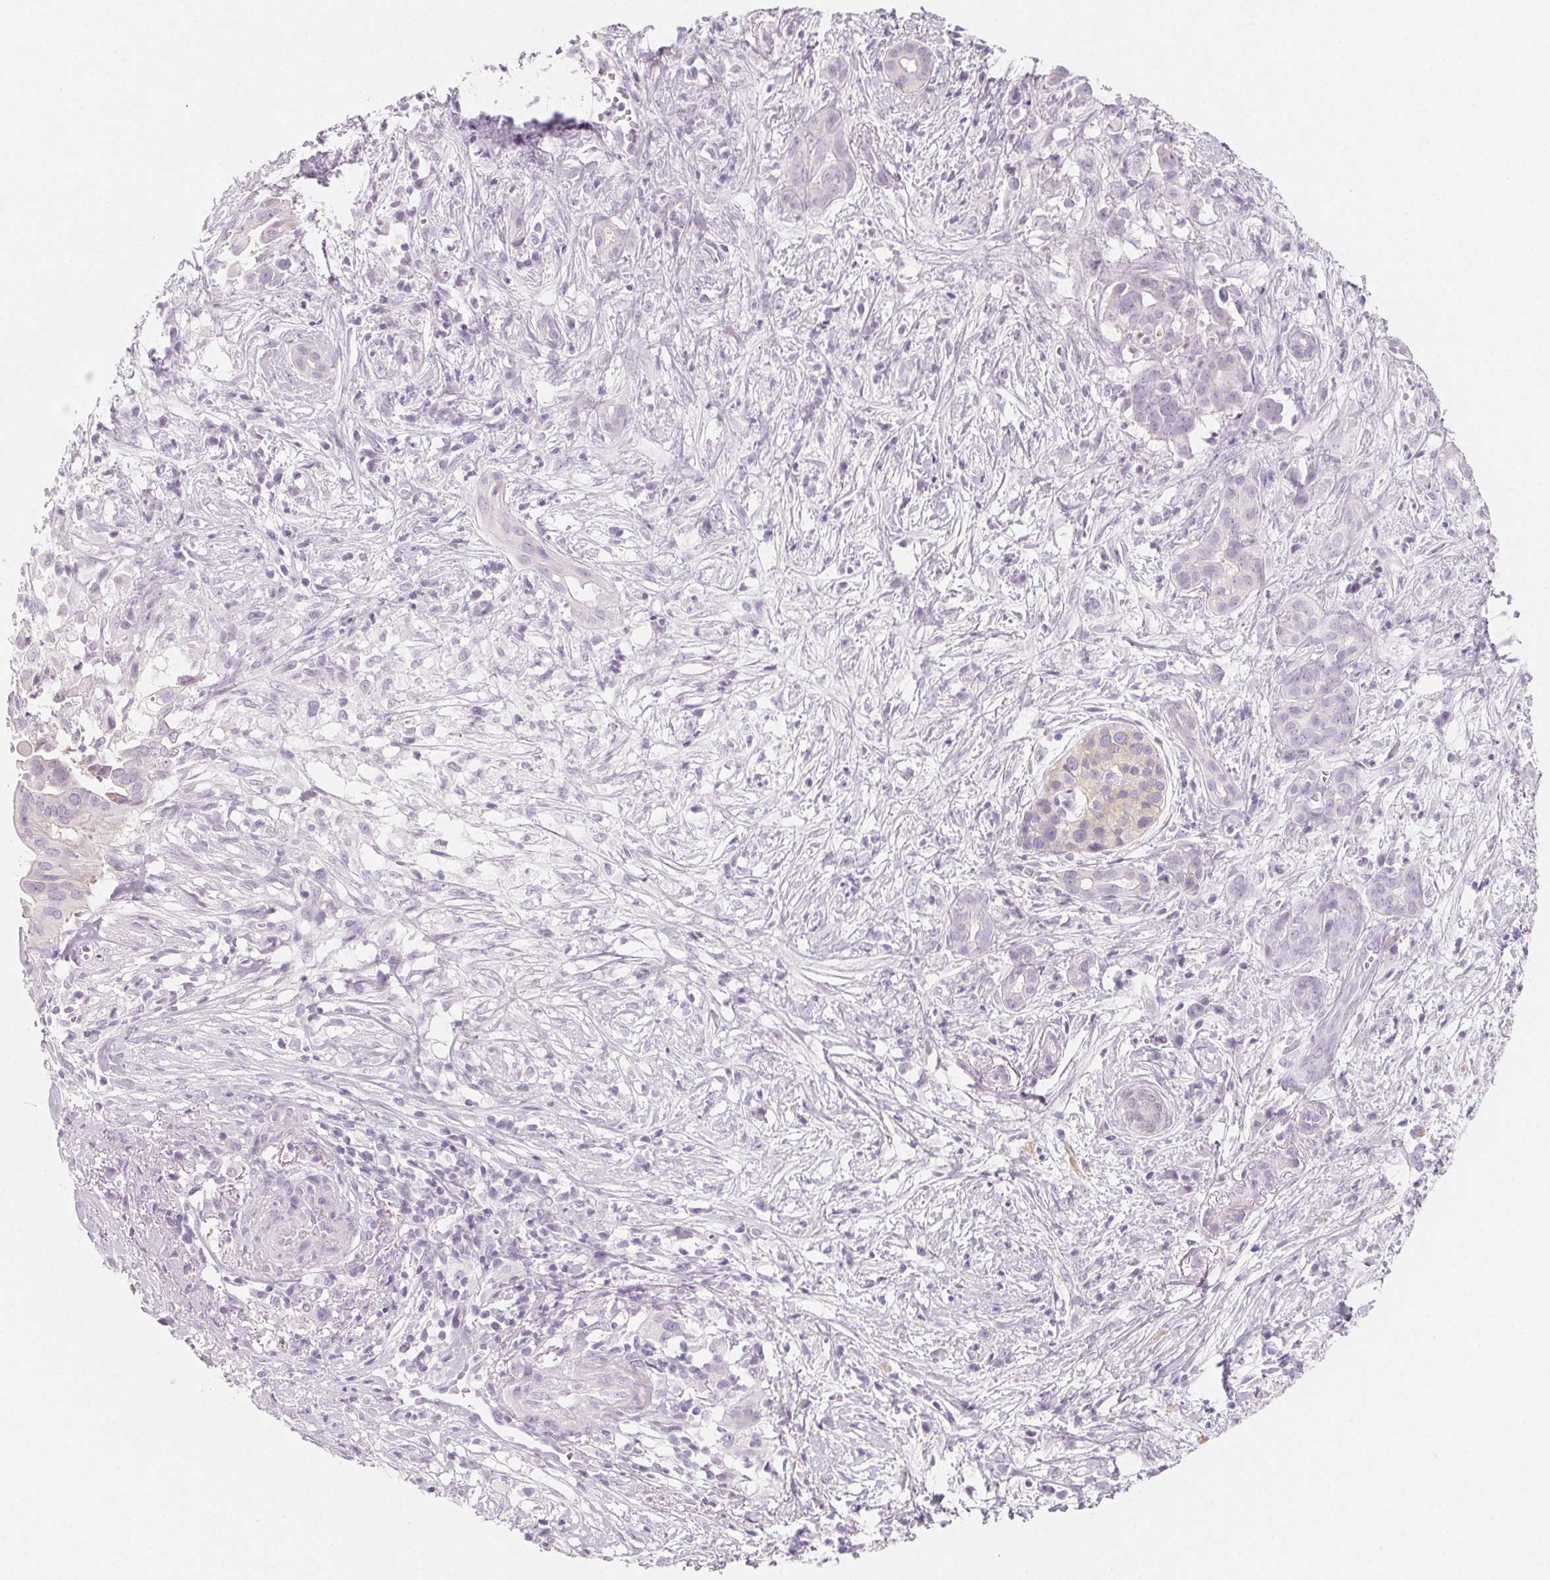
{"staining": {"intensity": "negative", "quantity": "none", "location": "none"}, "tissue": "pancreatic cancer", "cell_type": "Tumor cells", "image_type": "cancer", "snomed": [{"axis": "morphology", "description": "Adenocarcinoma, NOS"}, {"axis": "topography", "description": "Pancreas"}], "caption": "Immunohistochemistry (IHC) of human pancreatic adenocarcinoma demonstrates no staining in tumor cells. (DAB (3,3'-diaminobenzidine) immunohistochemistry, high magnification).", "gene": "SH3GL2", "patient": {"sex": "male", "age": 61}}